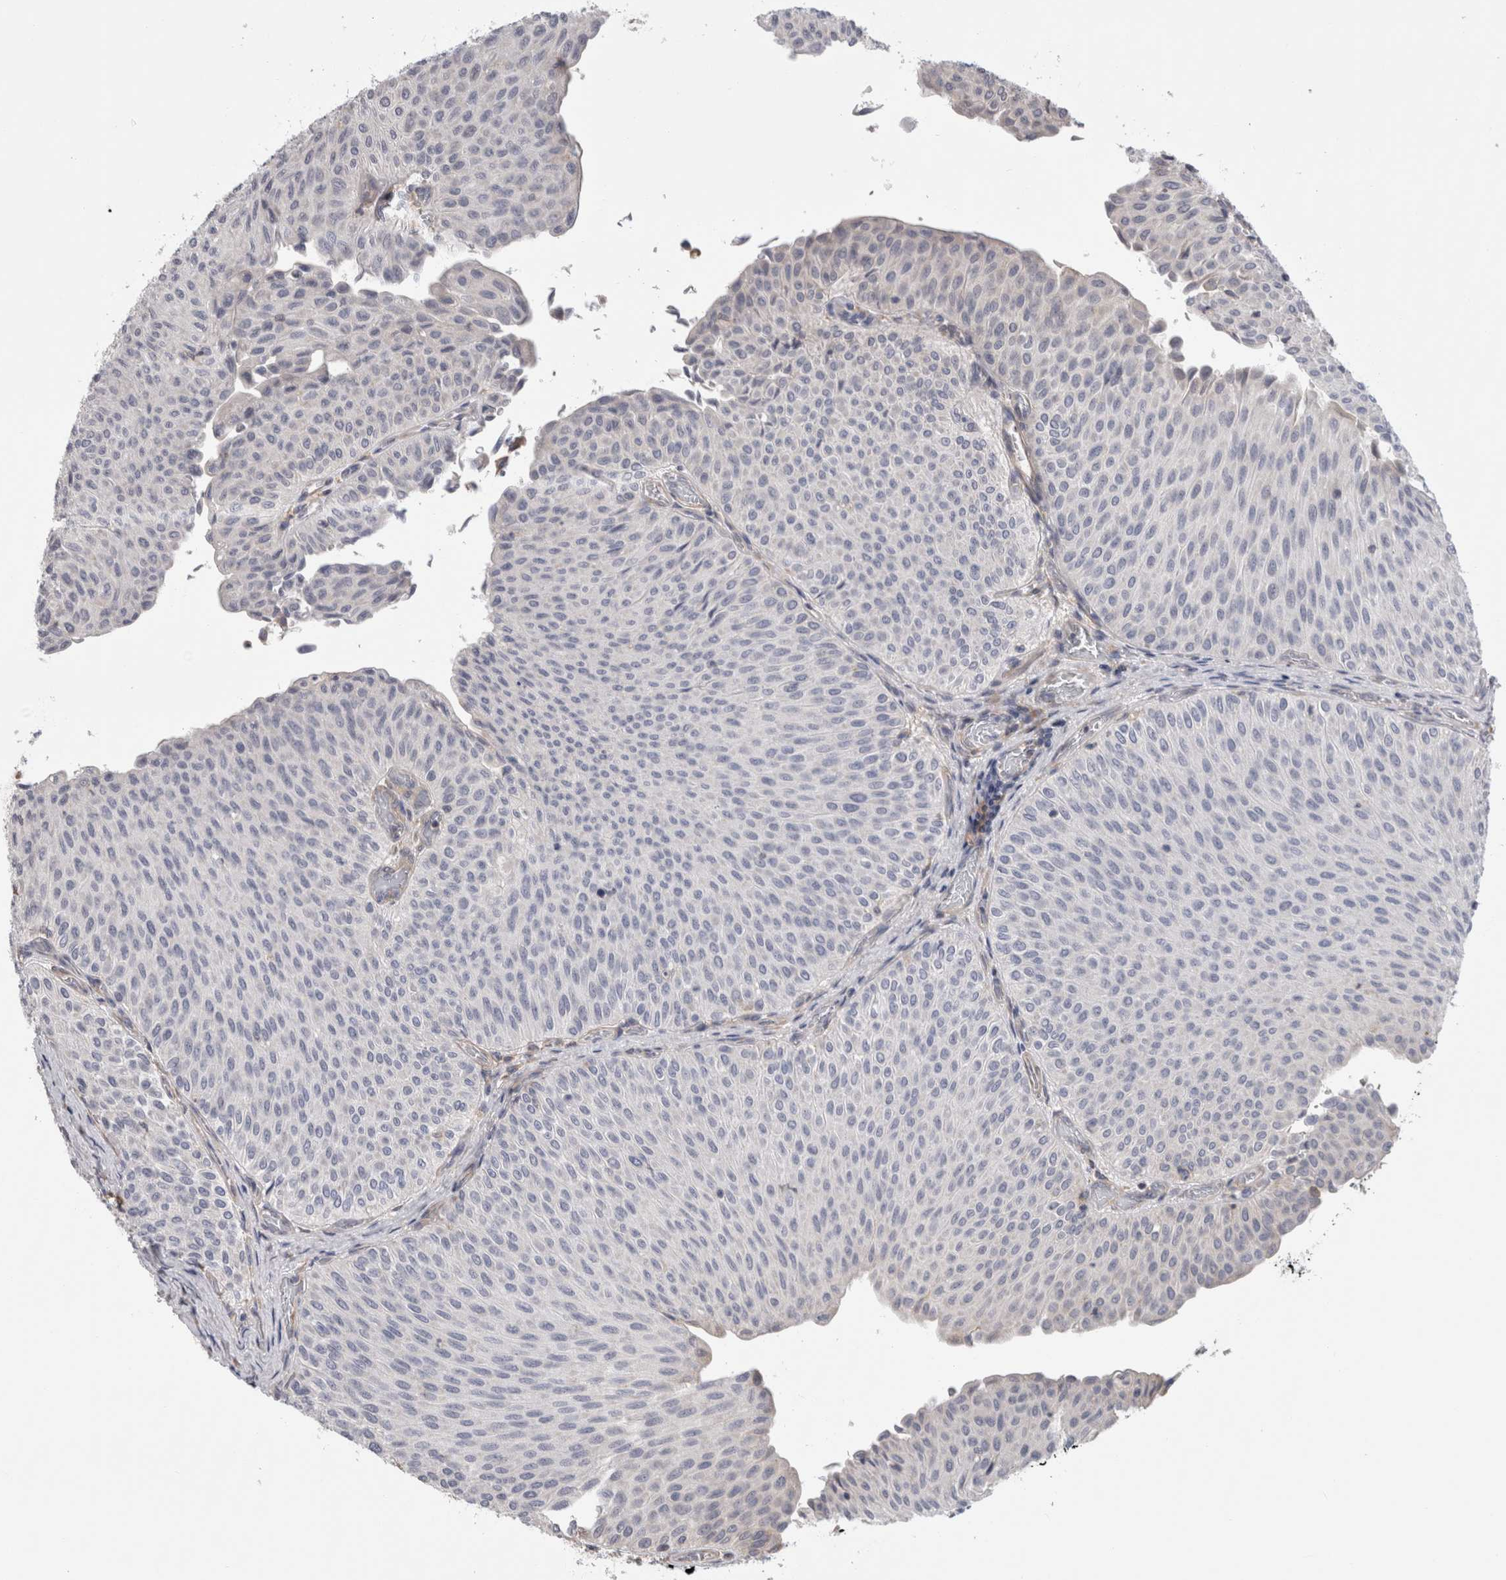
{"staining": {"intensity": "negative", "quantity": "none", "location": "none"}, "tissue": "urothelial cancer", "cell_type": "Tumor cells", "image_type": "cancer", "snomed": [{"axis": "morphology", "description": "Urothelial carcinoma, Low grade"}, {"axis": "topography", "description": "Urinary bladder"}], "caption": "High magnification brightfield microscopy of urothelial carcinoma (low-grade) stained with DAB (3,3'-diaminobenzidine) (brown) and counterstained with hematoxylin (blue): tumor cells show no significant expression. (Stains: DAB IHC with hematoxylin counter stain, Microscopy: brightfield microscopy at high magnification).", "gene": "SMAP2", "patient": {"sex": "male", "age": 78}}